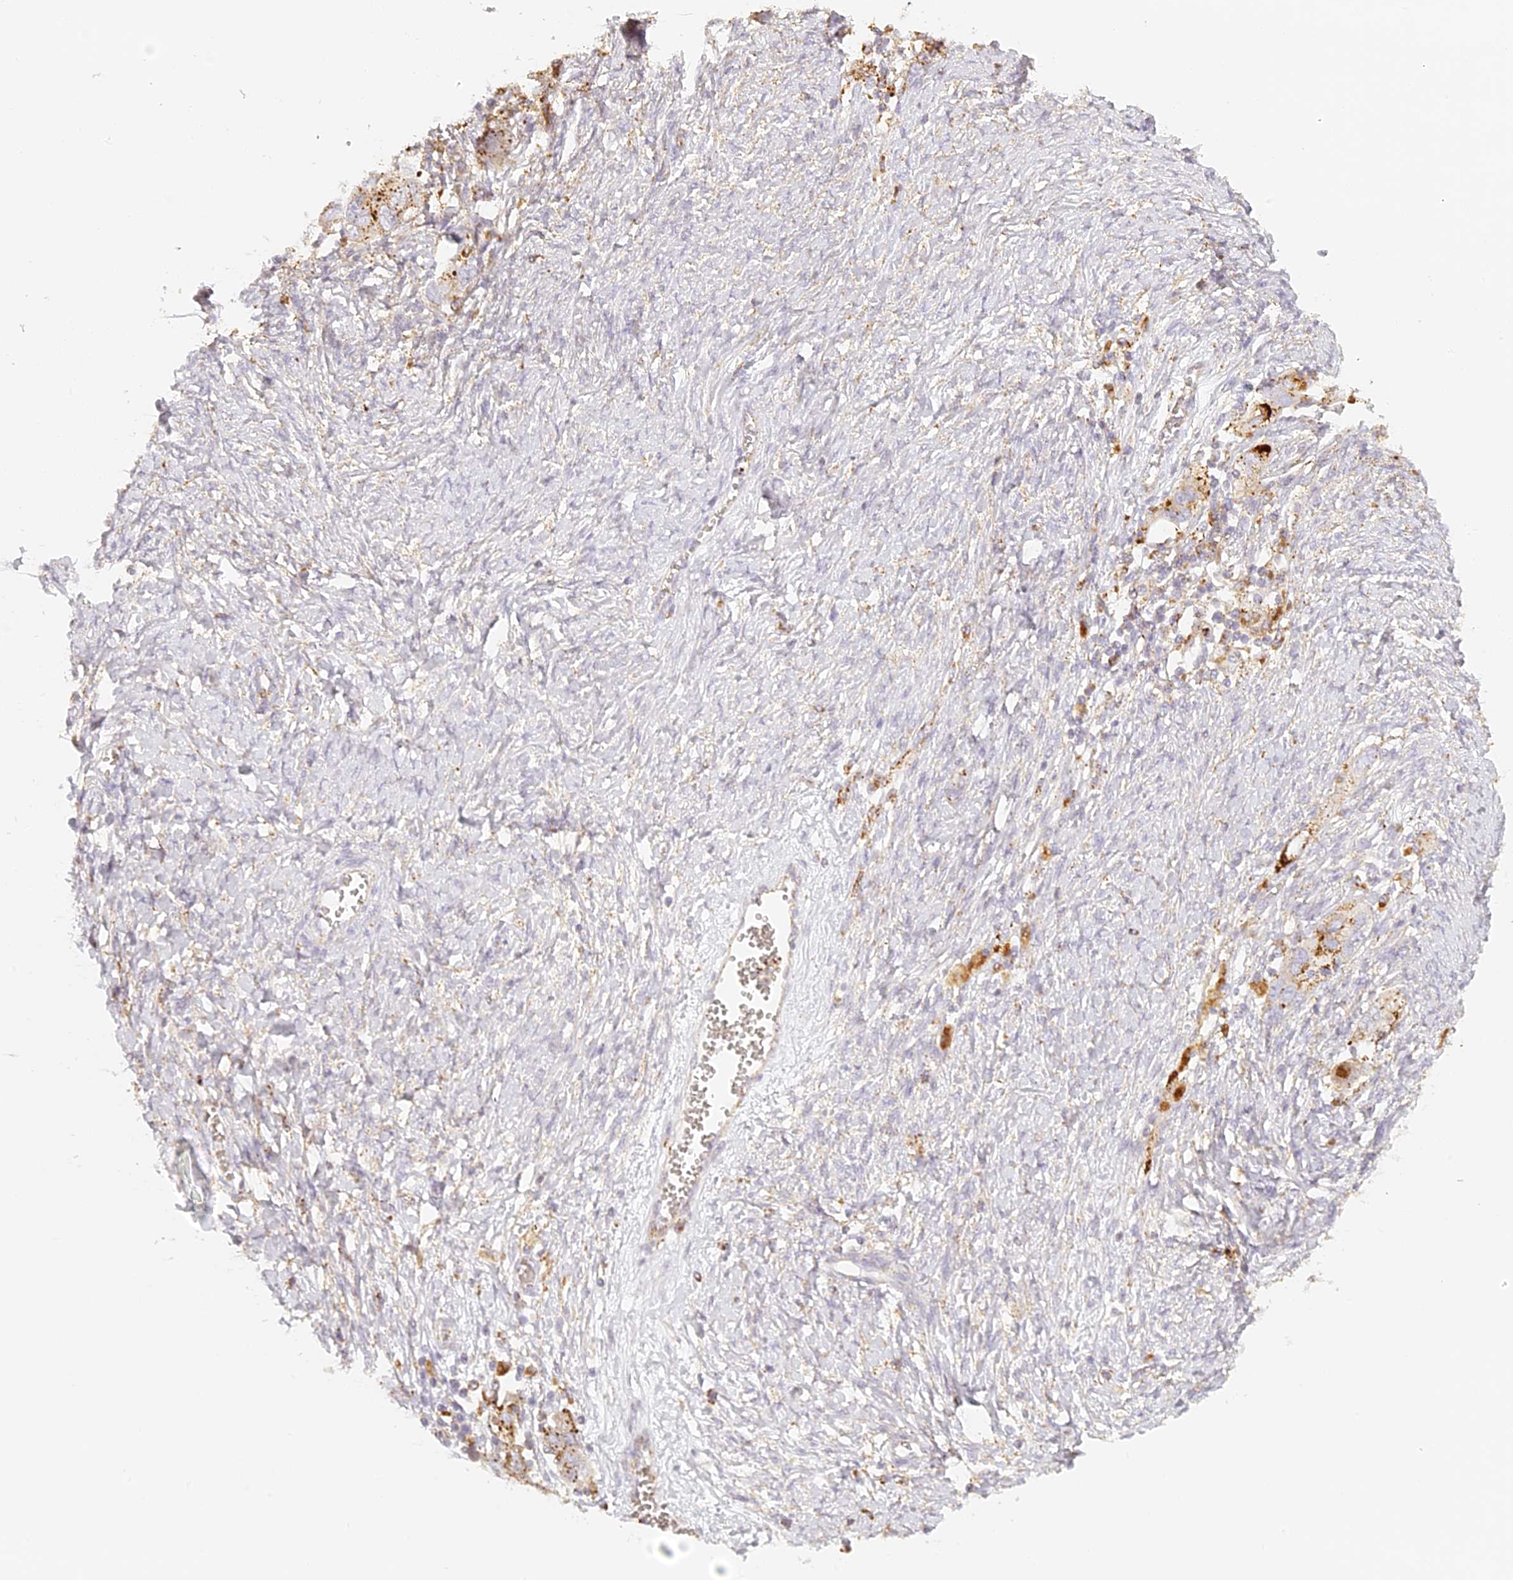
{"staining": {"intensity": "moderate", "quantity": ">75%", "location": "cytoplasmic/membranous"}, "tissue": "ovarian cancer", "cell_type": "Tumor cells", "image_type": "cancer", "snomed": [{"axis": "morphology", "description": "Carcinoma, NOS"}, {"axis": "morphology", "description": "Cystadenocarcinoma, serous, NOS"}, {"axis": "topography", "description": "Ovary"}], "caption": "Ovarian cancer (serous cystadenocarcinoma) tissue shows moderate cytoplasmic/membranous positivity in about >75% of tumor cells, visualized by immunohistochemistry.", "gene": "LAMP2", "patient": {"sex": "female", "age": 69}}